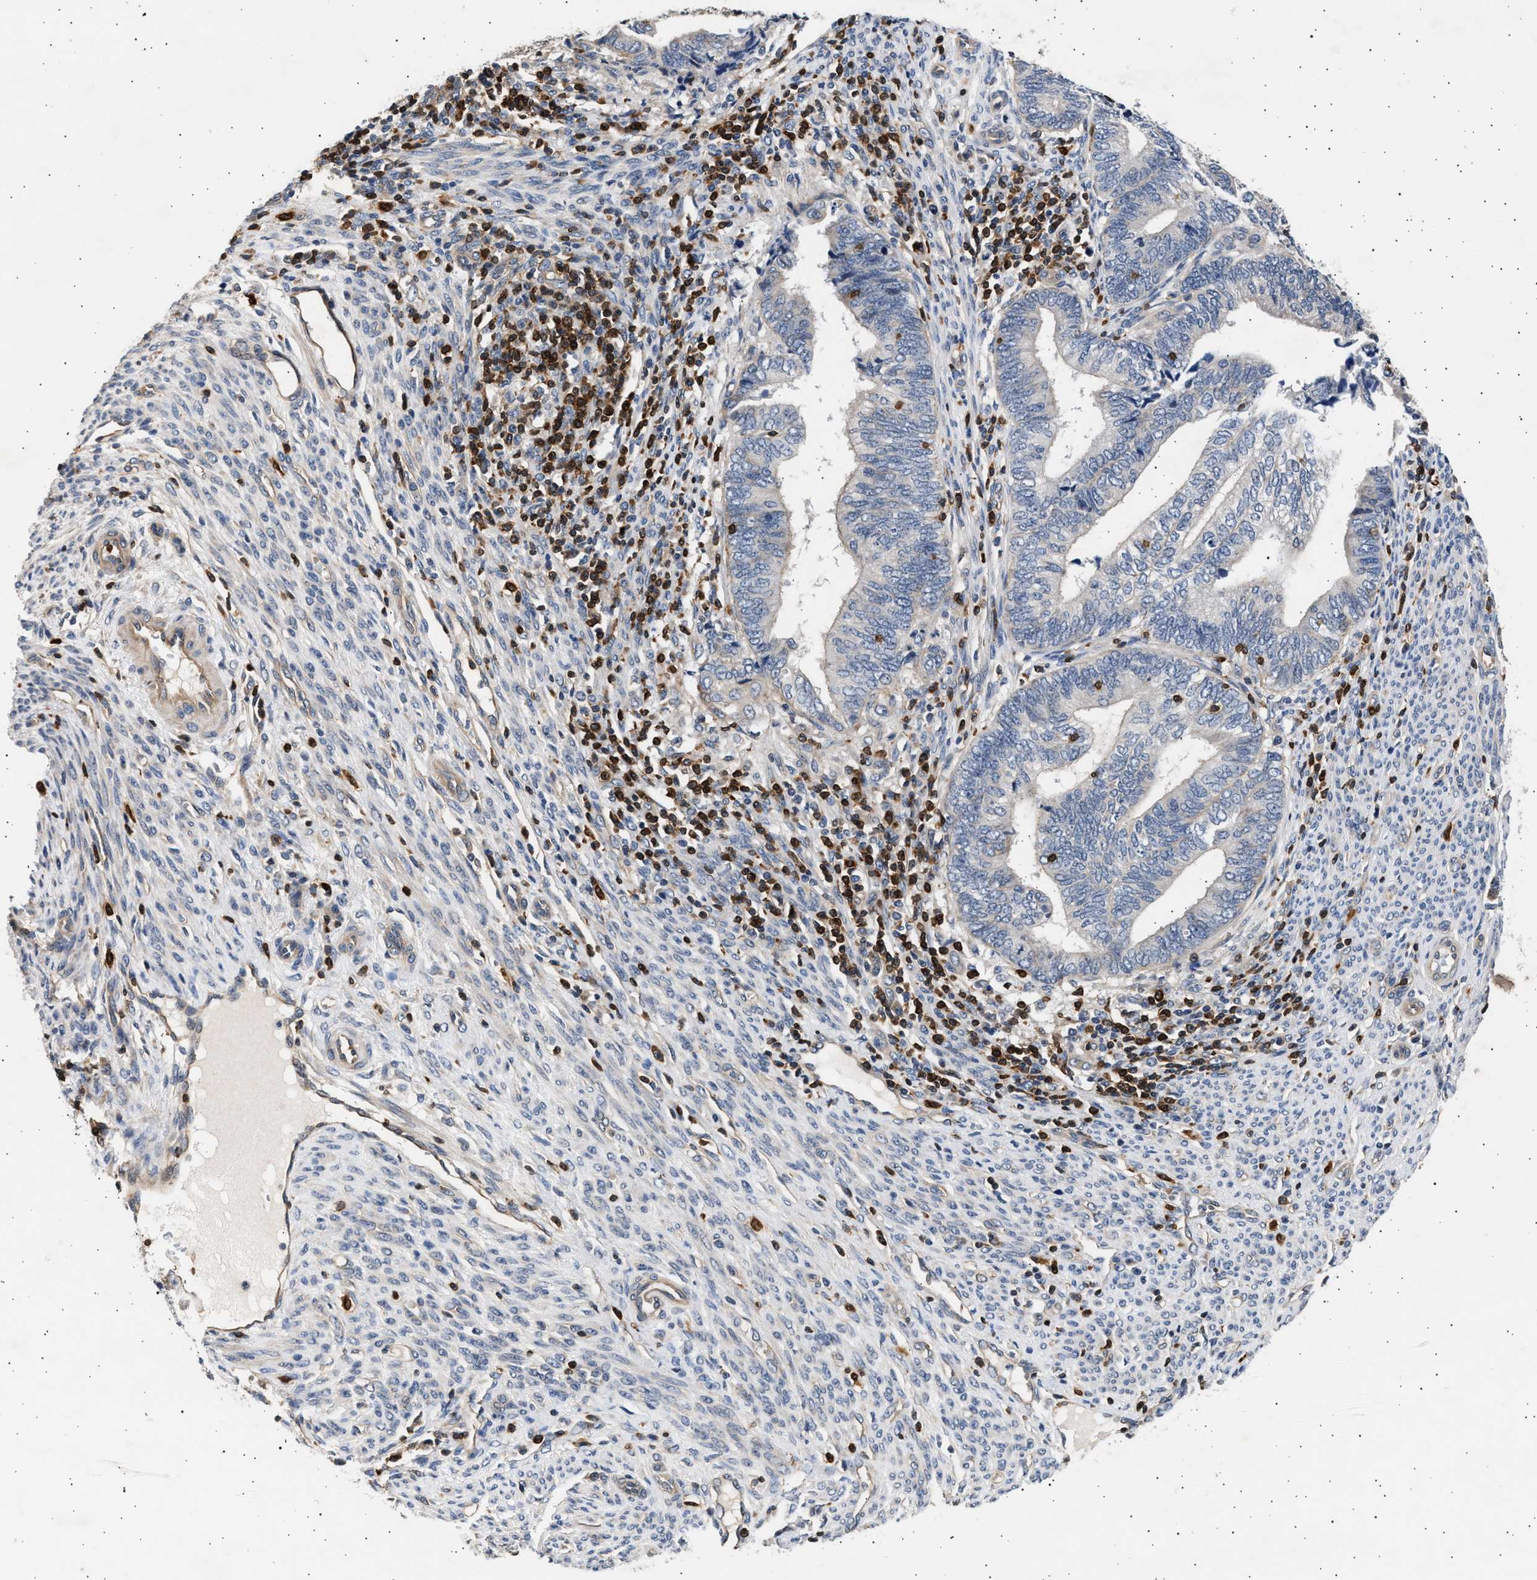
{"staining": {"intensity": "negative", "quantity": "none", "location": "none"}, "tissue": "endometrial cancer", "cell_type": "Tumor cells", "image_type": "cancer", "snomed": [{"axis": "morphology", "description": "Adenocarcinoma, NOS"}, {"axis": "topography", "description": "Uterus"}, {"axis": "topography", "description": "Endometrium"}], "caption": "DAB (3,3'-diaminobenzidine) immunohistochemical staining of adenocarcinoma (endometrial) reveals no significant expression in tumor cells.", "gene": "GRAP2", "patient": {"sex": "female", "age": 70}}